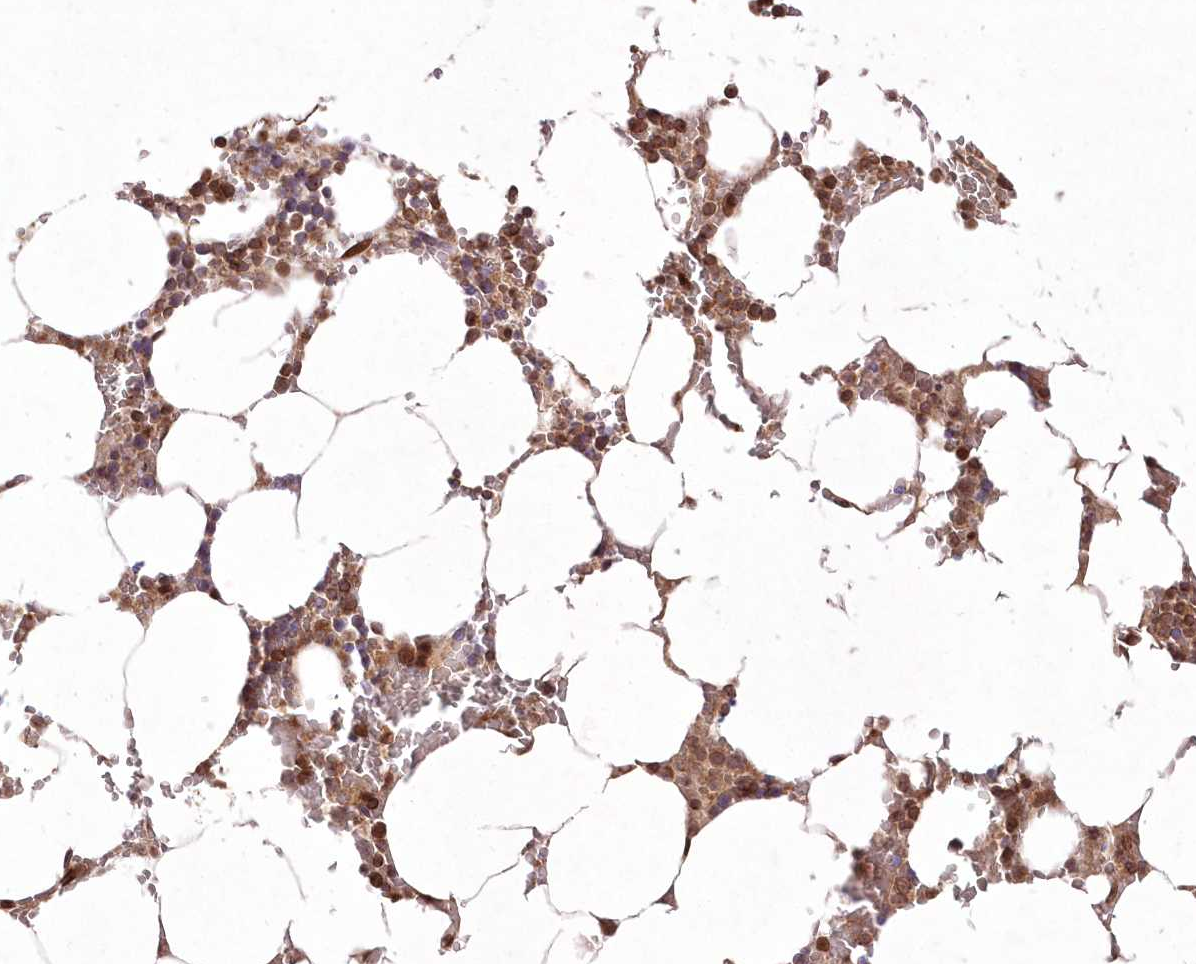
{"staining": {"intensity": "moderate", "quantity": ">75%", "location": "cytoplasmic/membranous,nuclear"}, "tissue": "bone marrow", "cell_type": "Hematopoietic cells", "image_type": "normal", "snomed": [{"axis": "morphology", "description": "Normal tissue, NOS"}, {"axis": "topography", "description": "Bone marrow"}], "caption": "DAB immunohistochemical staining of normal human bone marrow exhibits moderate cytoplasmic/membranous,nuclear protein expression in about >75% of hematopoietic cells.", "gene": "DNAJC27", "patient": {"sex": "male", "age": 70}}